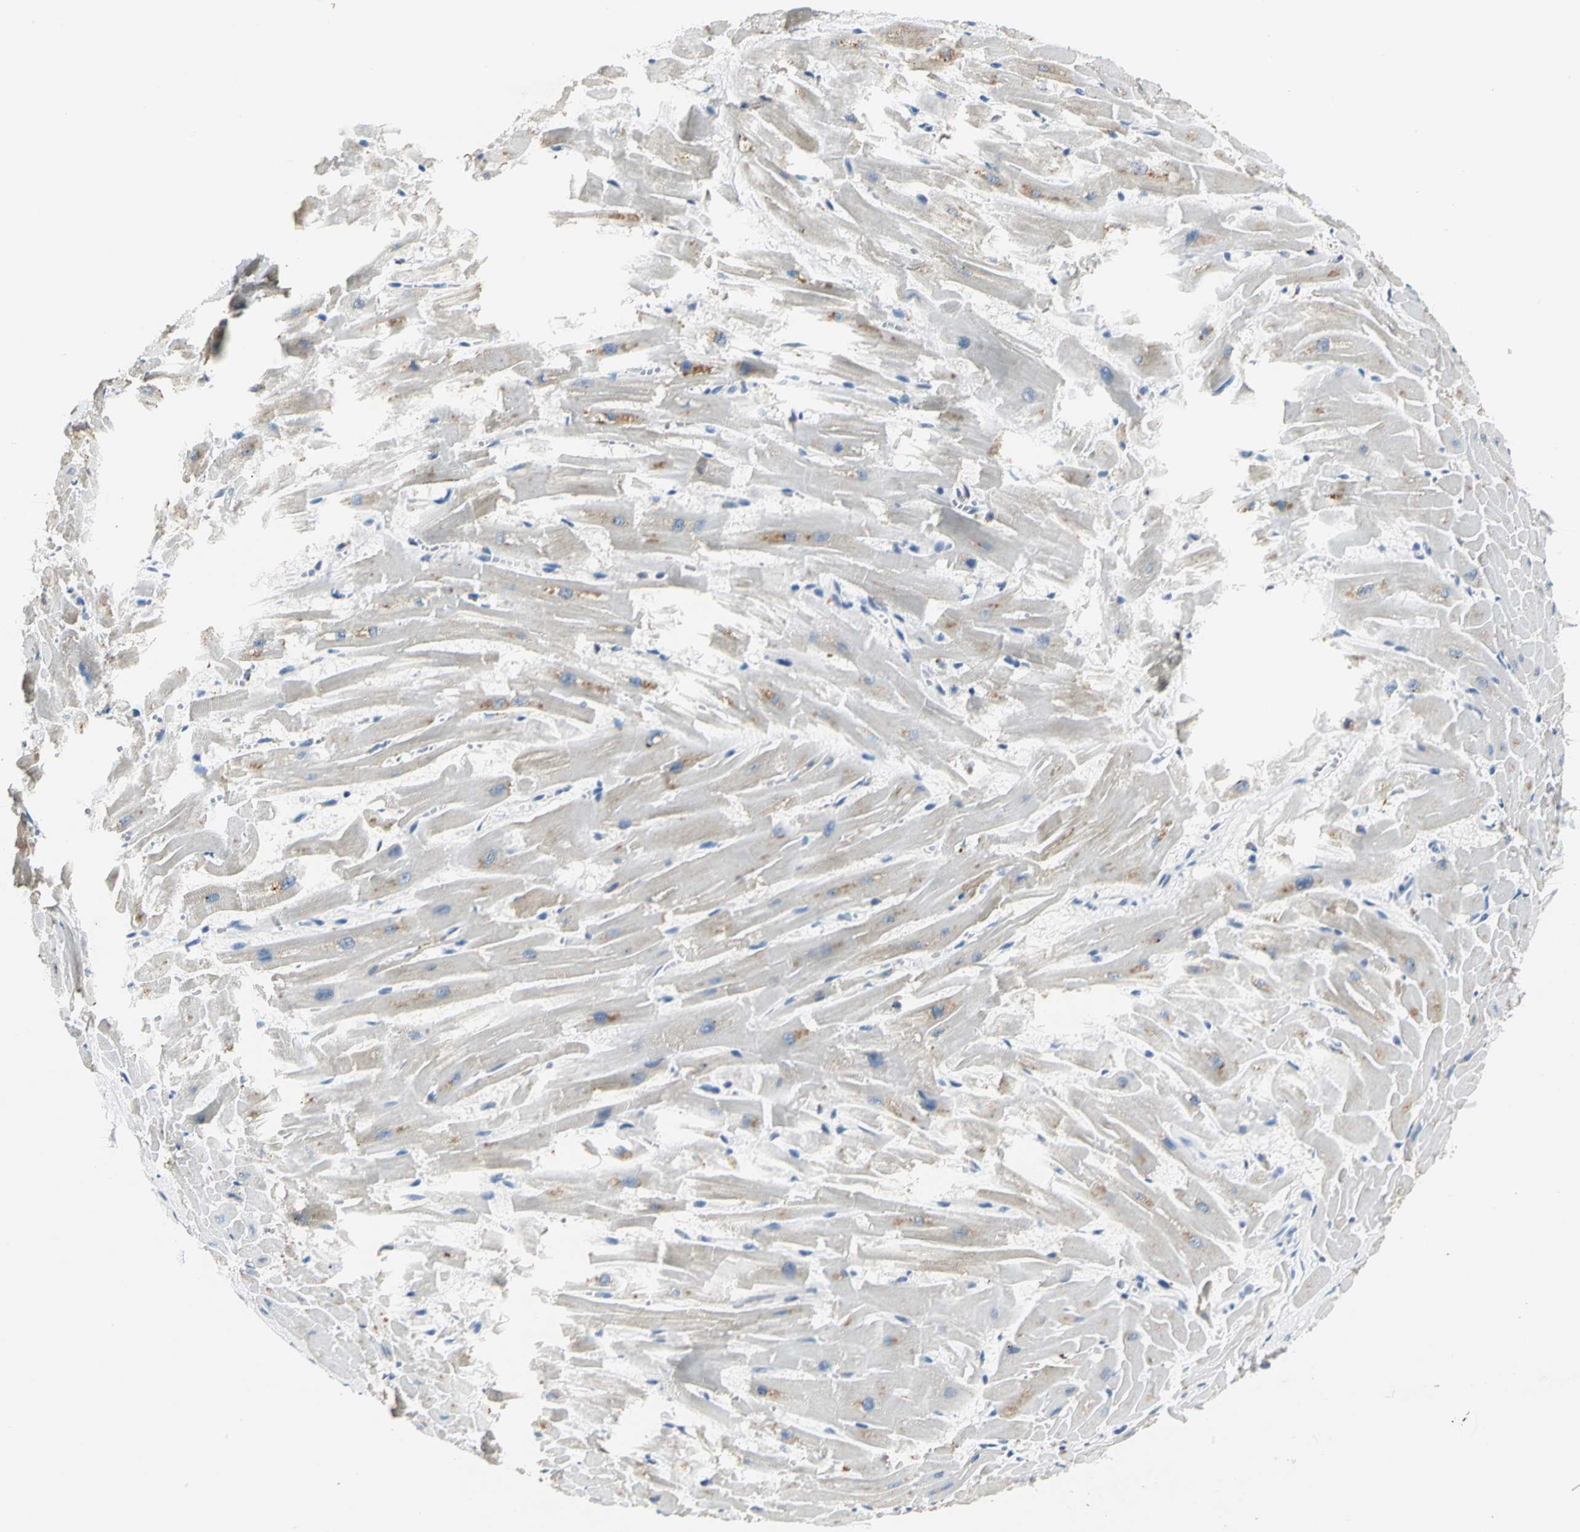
{"staining": {"intensity": "moderate", "quantity": "<25%", "location": "cytoplasmic/membranous"}, "tissue": "heart muscle", "cell_type": "Cardiomyocytes", "image_type": "normal", "snomed": [{"axis": "morphology", "description": "Normal tissue, NOS"}, {"axis": "topography", "description": "Heart"}], "caption": "A brown stain shows moderate cytoplasmic/membranous expression of a protein in cardiomyocytes of normal heart muscle.", "gene": "B3GNT2", "patient": {"sex": "female", "age": 19}}